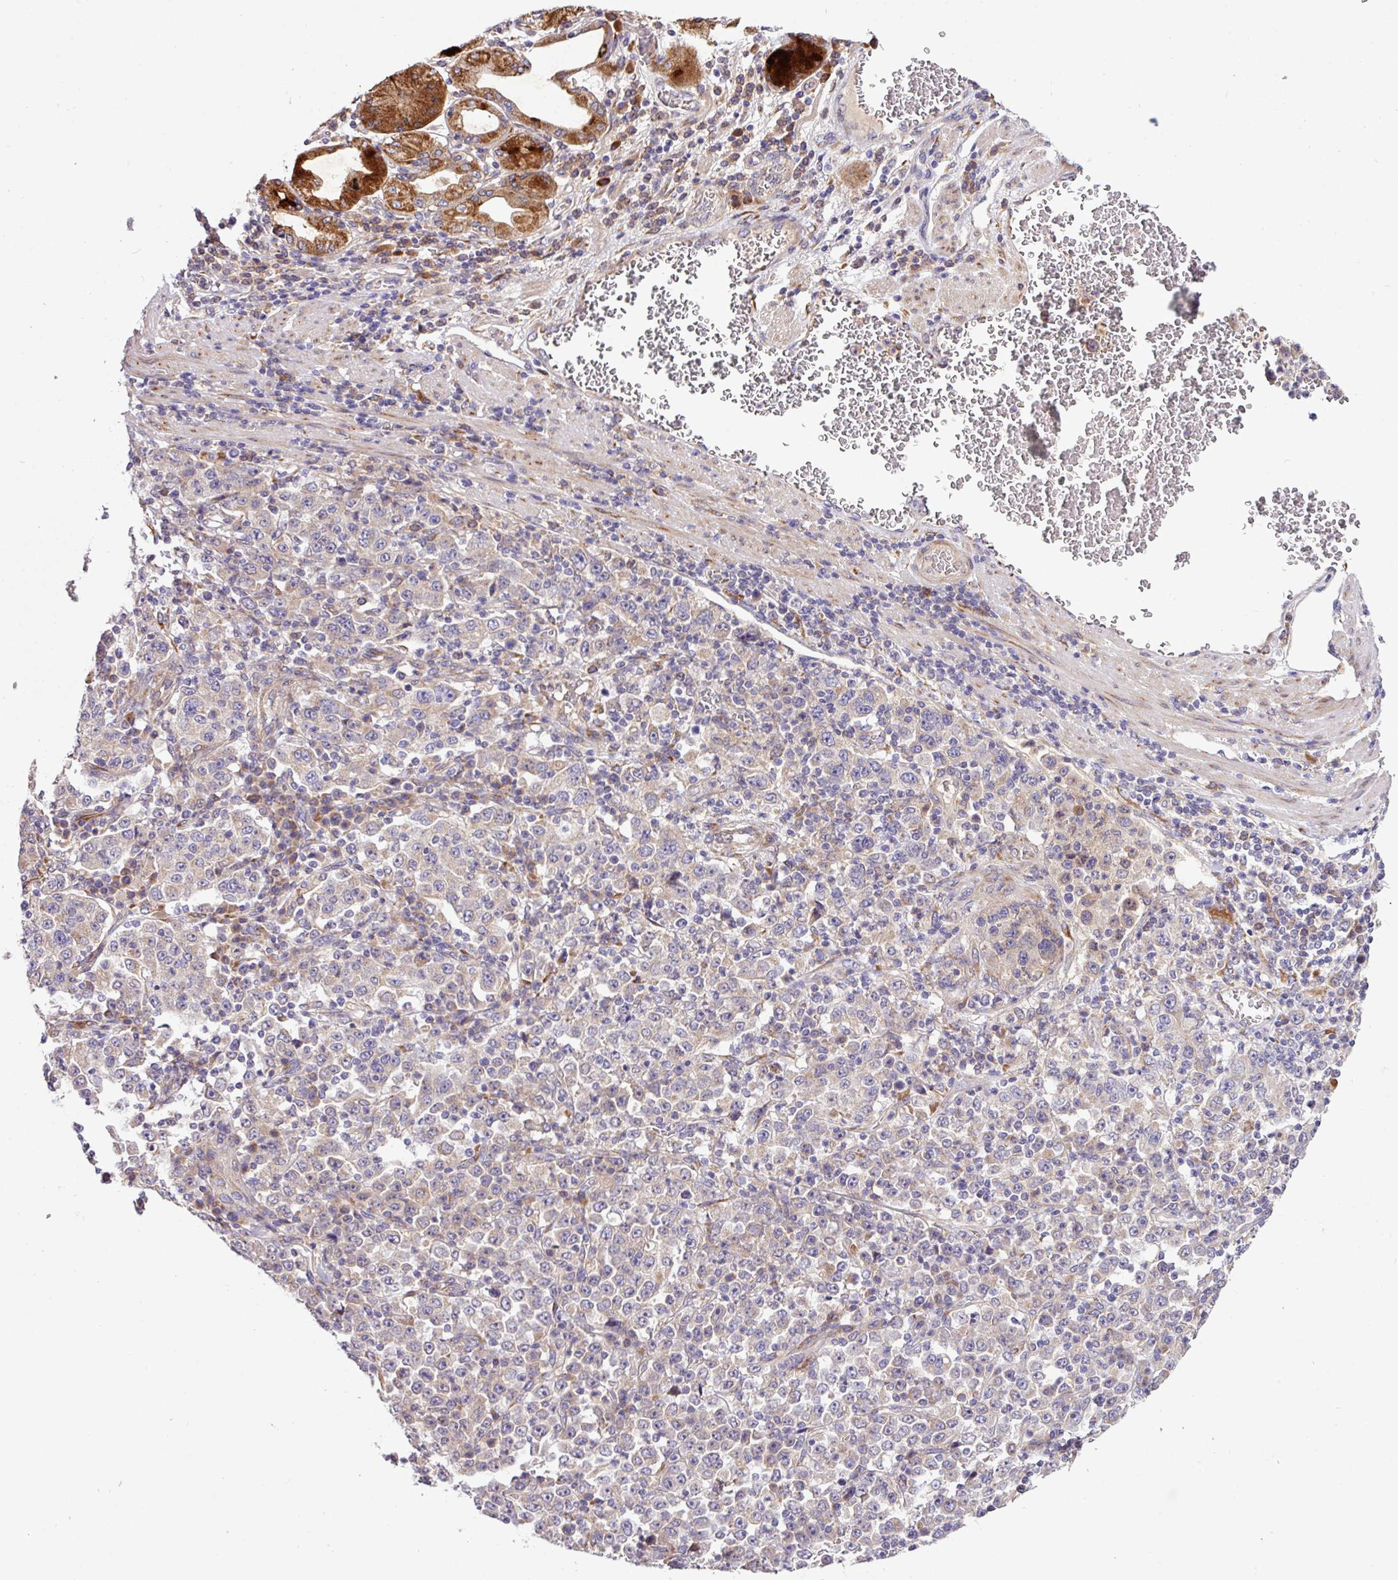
{"staining": {"intensity": "negative", "quantity": "none", "location": "none"}, "tissue": "stomach cancer", "cell_type": "Tumor cells", "image_type": "cancer", "snomed": [{"axis": "morphology", "description": "Normal tissue, NOS"}, {"axis": "morphology", "description": "Adenocarcinoma, NOS"}, {"axis": "topography", "description": "Stomach, upper"}, {"axis": "topography", "description": "Stomach"}], "caption": "A histopathology image of human stomach adenocarcinoma is negative for staining in tumor cells. Nuclei are stained in blue.", "gene": "TM2D2", "patient": {"sex": "male", "age": 59}}